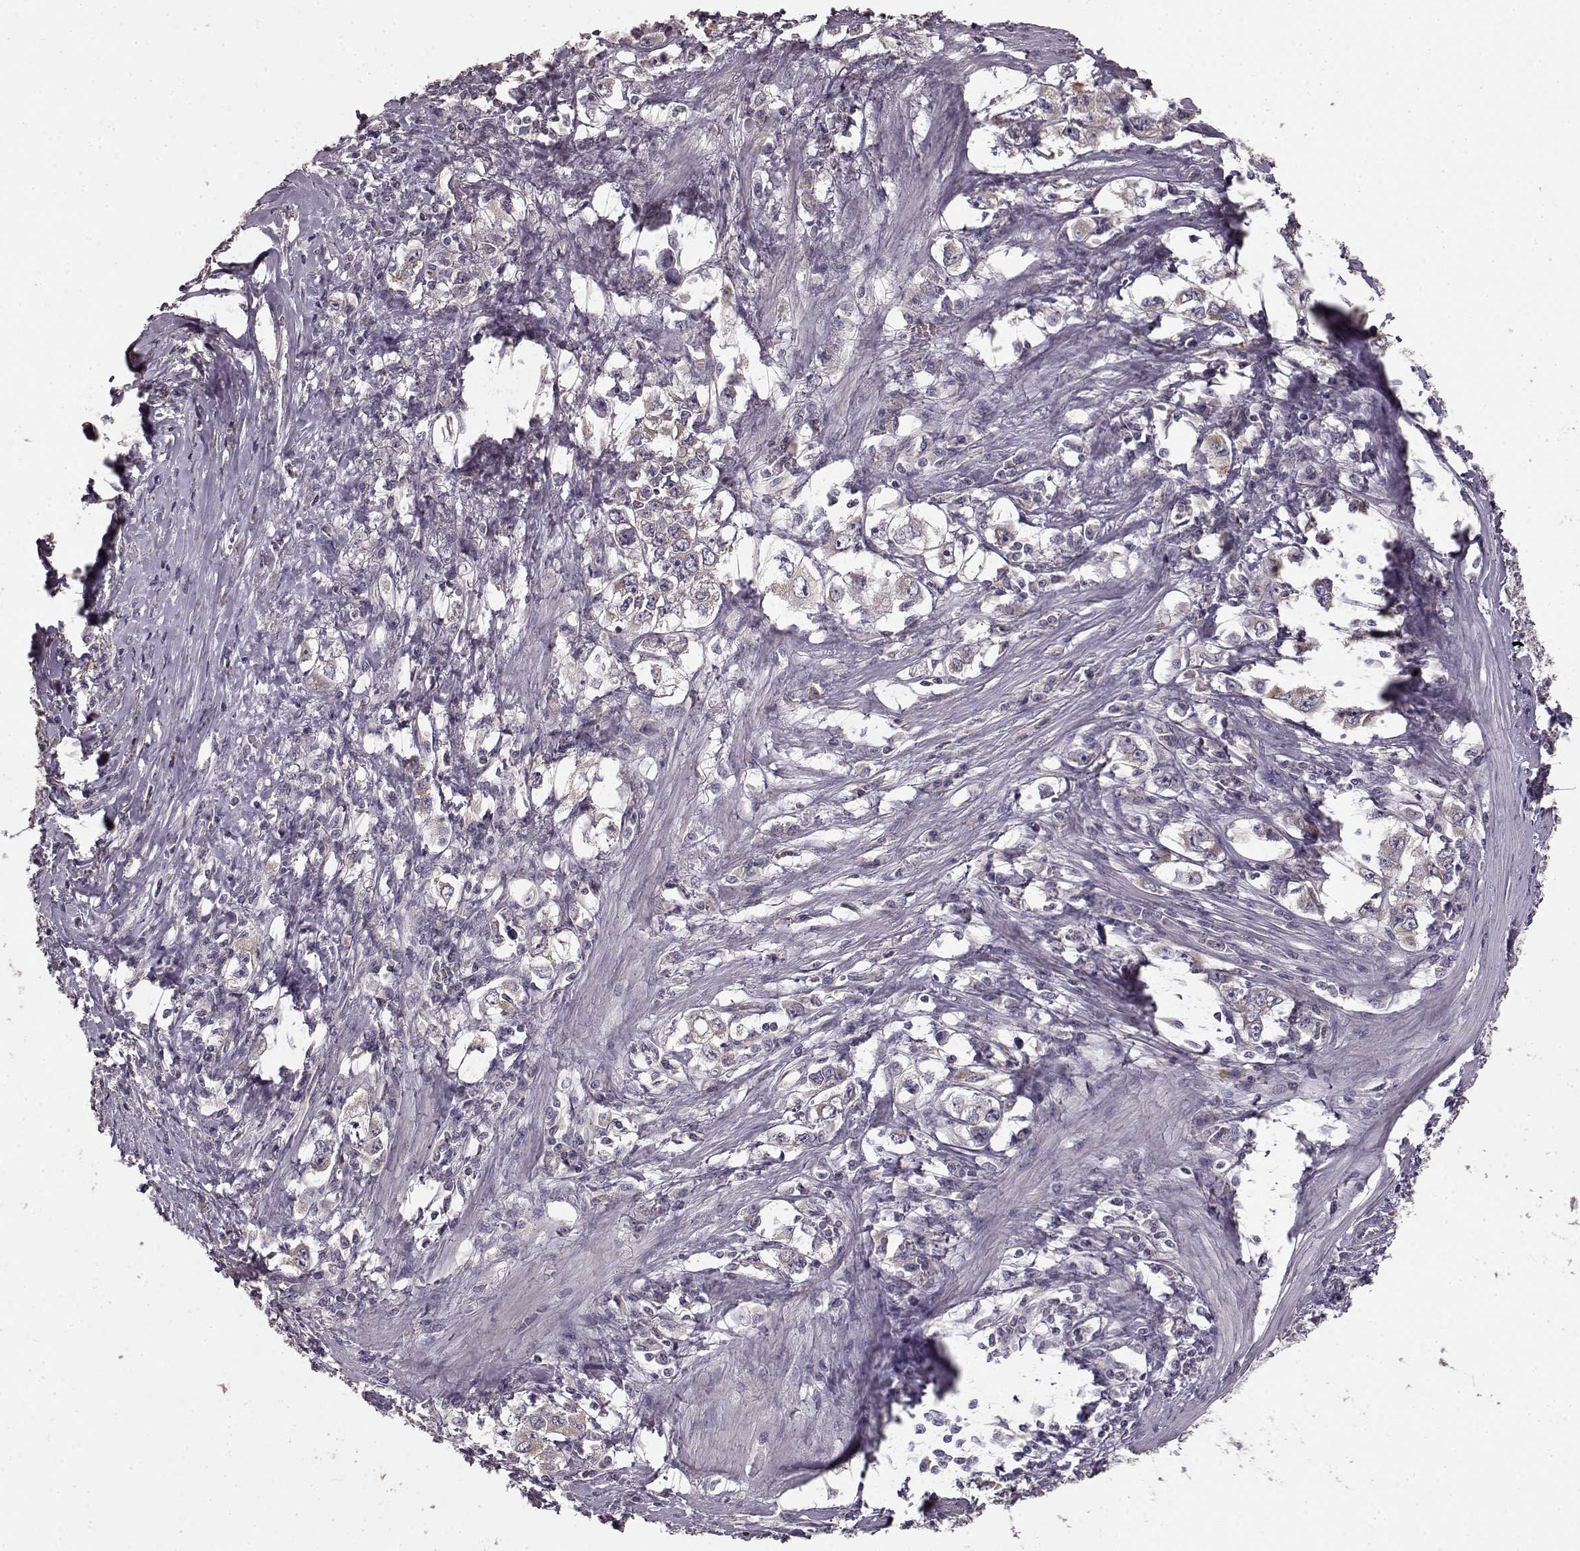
{"staining": {"intensity": "weak", "quantity": "<25%", "location": "cytoplasmic/membranous"}, "tissue": "stomach cancer", "cell_type": "Tumor cells", "image_type": "cancer", "snomed": [{"axis": "morphology", "description": "Adenocarcinoma, NOS"}, {"axis": "topography", "description": "Stomach, lower"}], "caption": "Immunohistochemistry photomicrograph of stomach cancer (adenocarcinoma) stained for a protein (brown), which exhibits no expression in tumor cells.", "gene": "ERBB3", "patient": {"sex": "female", "age": 72}}